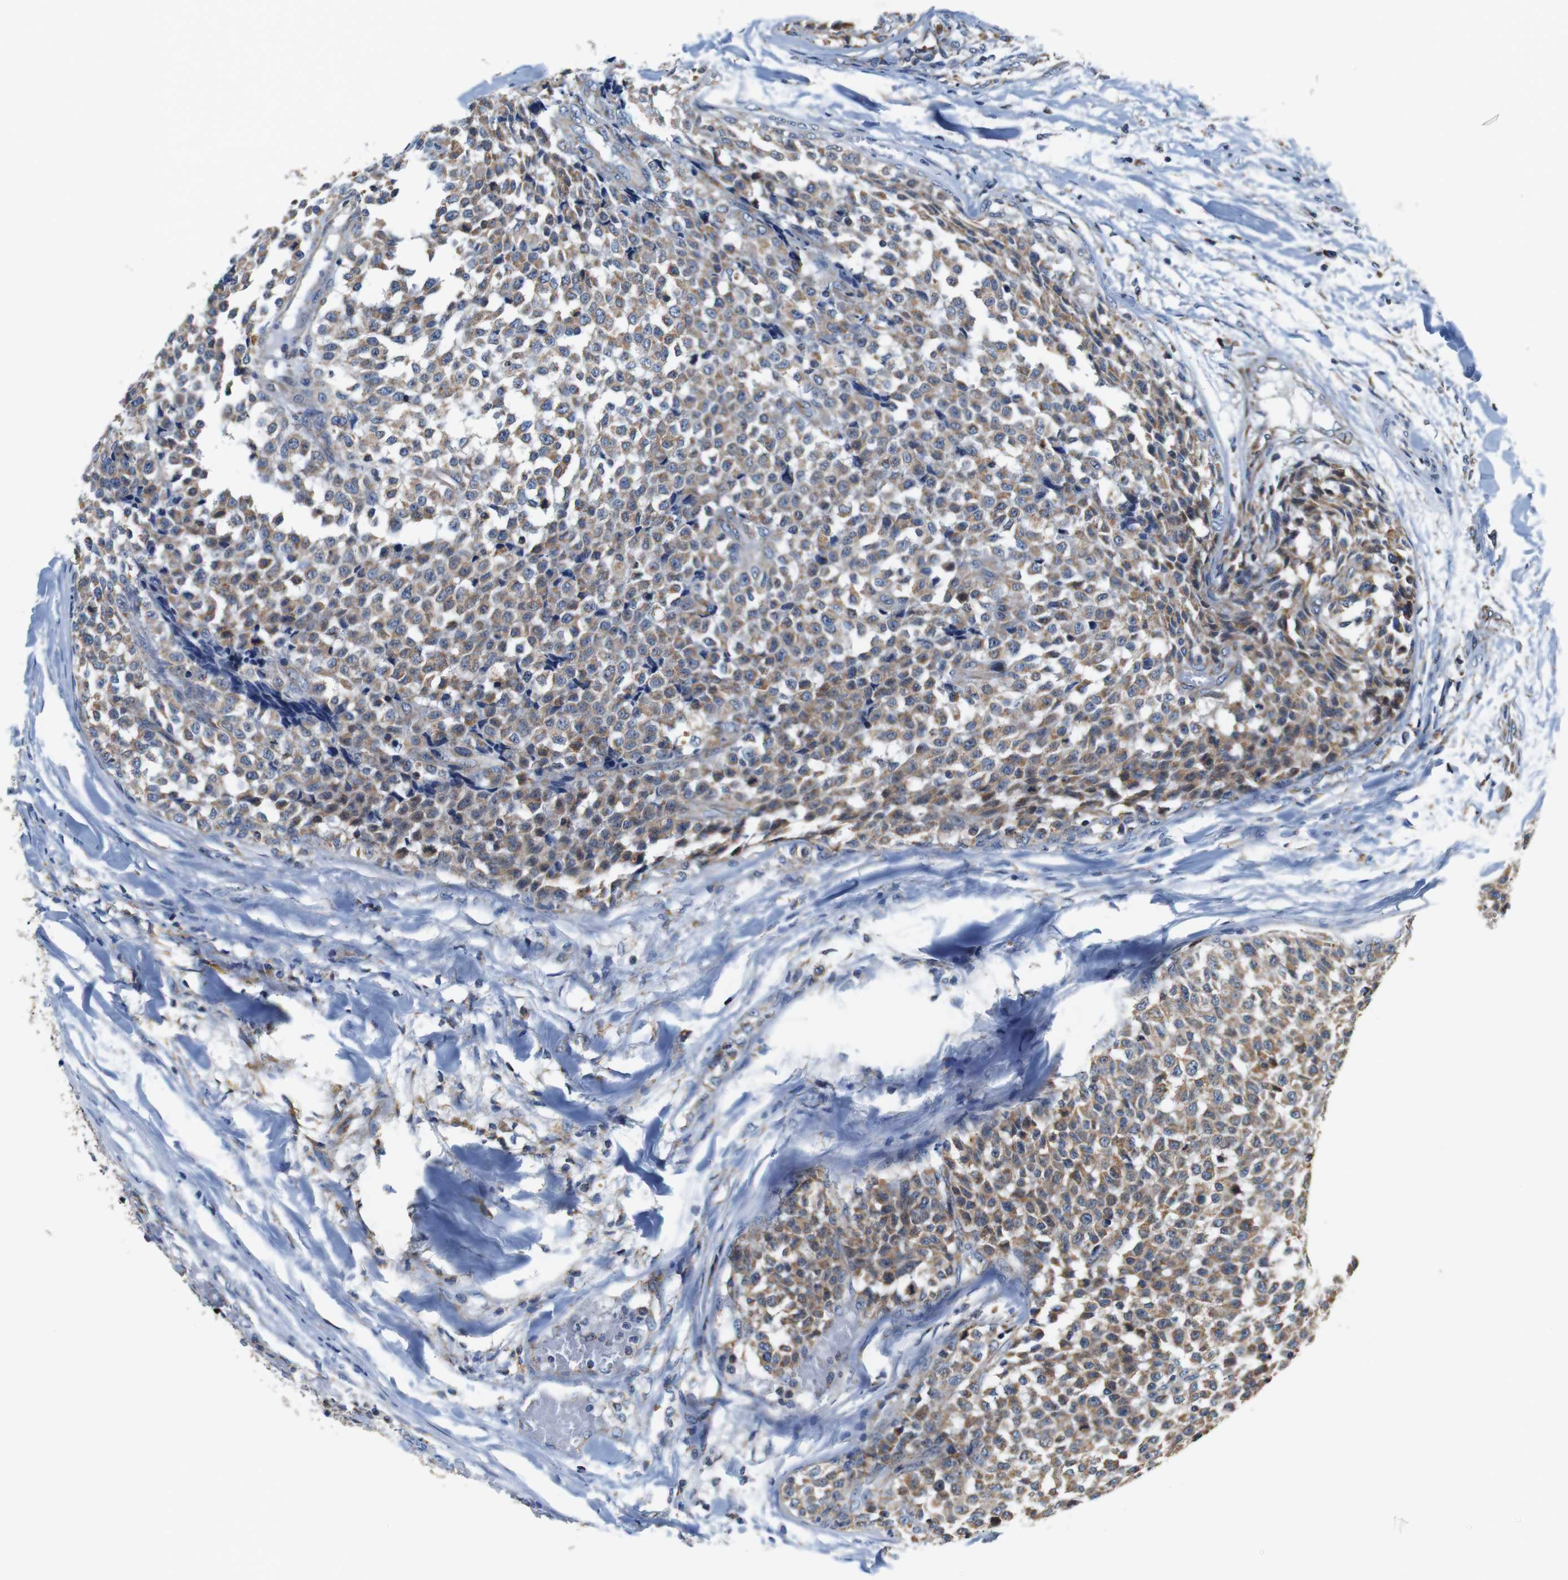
{"staining": {"intensity": "moderate", "quantity": ">75%", "location": "cytoplasmic/membranous"}, "tissue": "testis cancer", "cell_type": "Tumor cells", "image_type": "cancer", "snomed": [{"axis": "morphology", "description": "Seminoma, NOS"}, {"axis": "topography", "description": "Testis"}], "caption": "Immunohistochemistry (IHC) (DAB (3,3'-diaminobenzidine)) staining of human testis seminoma shows moderate cytoplasmic/membranous protein positivity in approximately >75% of tumor cells.", "gene": "LRP4", "patient": {"sex": "male", "age": 59}}